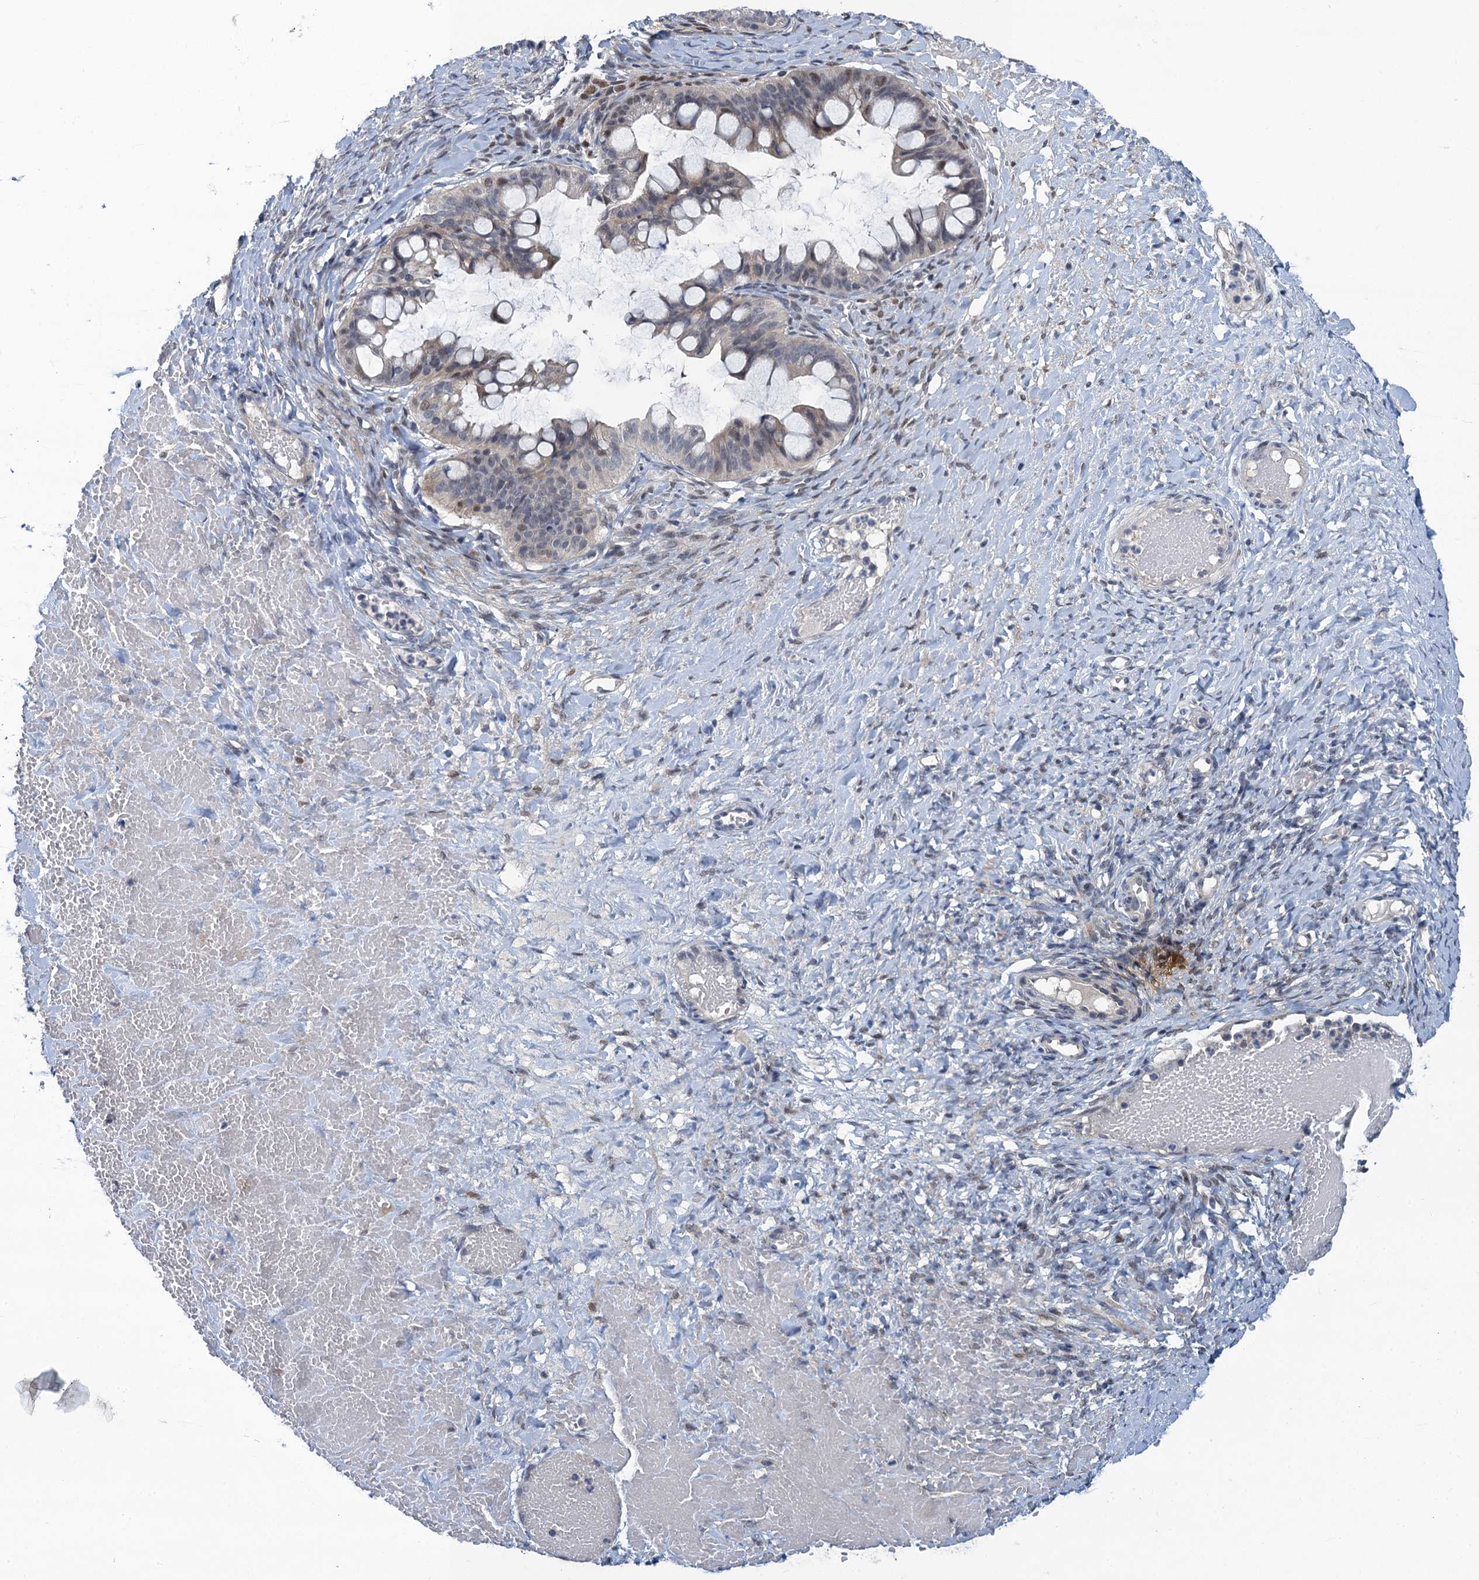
{"staining": {"intensity": "negative", "quantity": "none", "location": "none"}, "tissue": "ovarian cancer", "cell_type": "Tumor cells", "image_type": "cancer", "snomed": [{"axis": "morphology", "description": "Cystadenocarcinoma, mucinous, NOS"}, {"axis": "topography", "description": "Ovary"}], "caption": "An image of human ovarian cancer (mucinous cystadenocarcinoma) is negative for staining in tumor cells. (Immunohistochemistry (ihc), brightfield microscopy, high magnification).", "gene": "MRFAP1", "patient": {"sex": "female", "age": 73}}